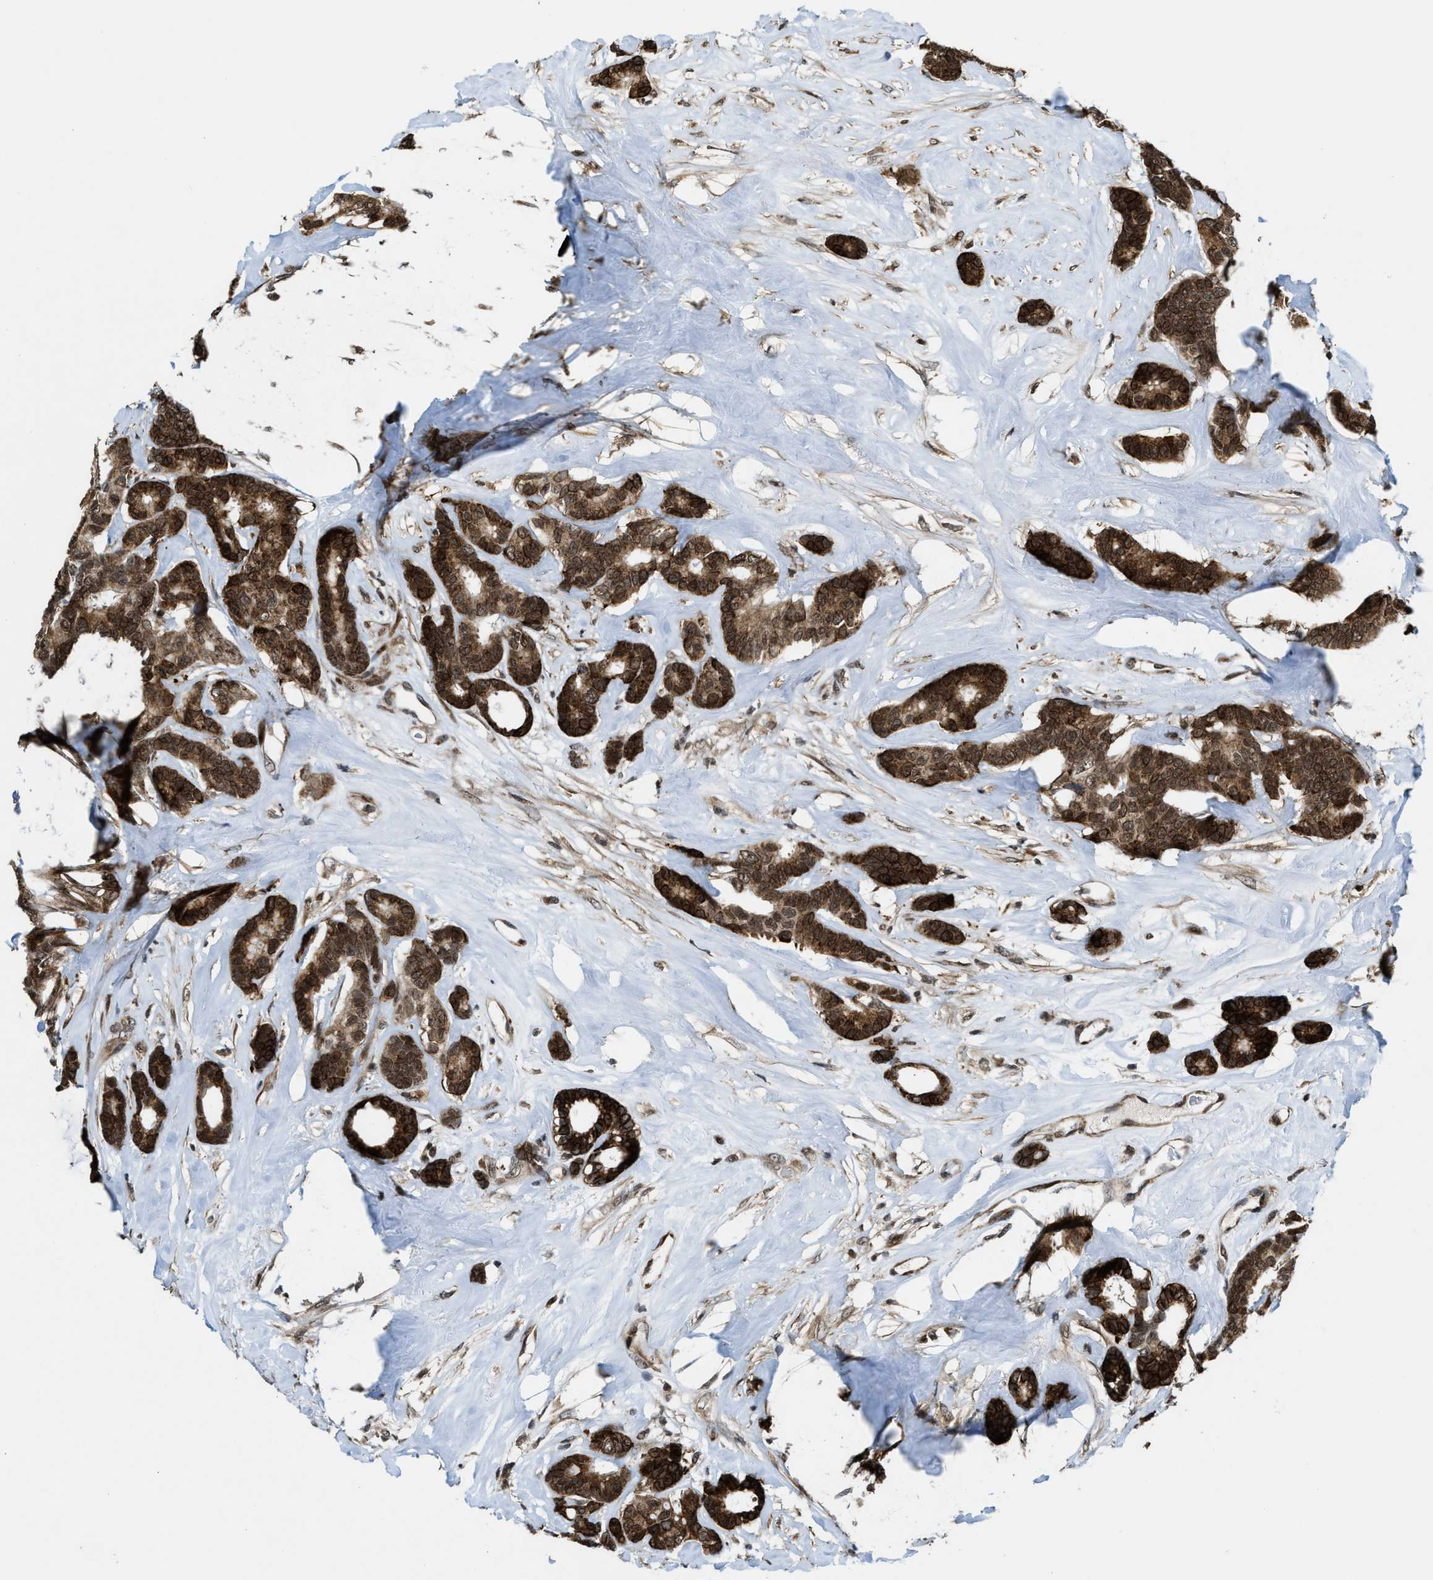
{"staining": {"intensity": "strong", "quantity": ">75%", "location": "cytoplasmic/membranous,nuclear"}, "tissue": "breast cancer", "cell_type": "Tumor cells", "image_type": "cancer", "snomed": [{"axis": "morphology", "description": "Duct carcinoma"}, {"axis": "topography", "description": "Breast"}], "caption": "High-magnification brightfield microscopy of infiltrating ductal carcinoma (breast) stained with DAB (brown) and counterstained with hematoxylin (blue). tumor cells exhibit strong cytoplasmic/membranous and nuclear expression is present in about>75% of cells.", "gene": "ZNF250", "patient": {"sex": "female", "age": 87}}